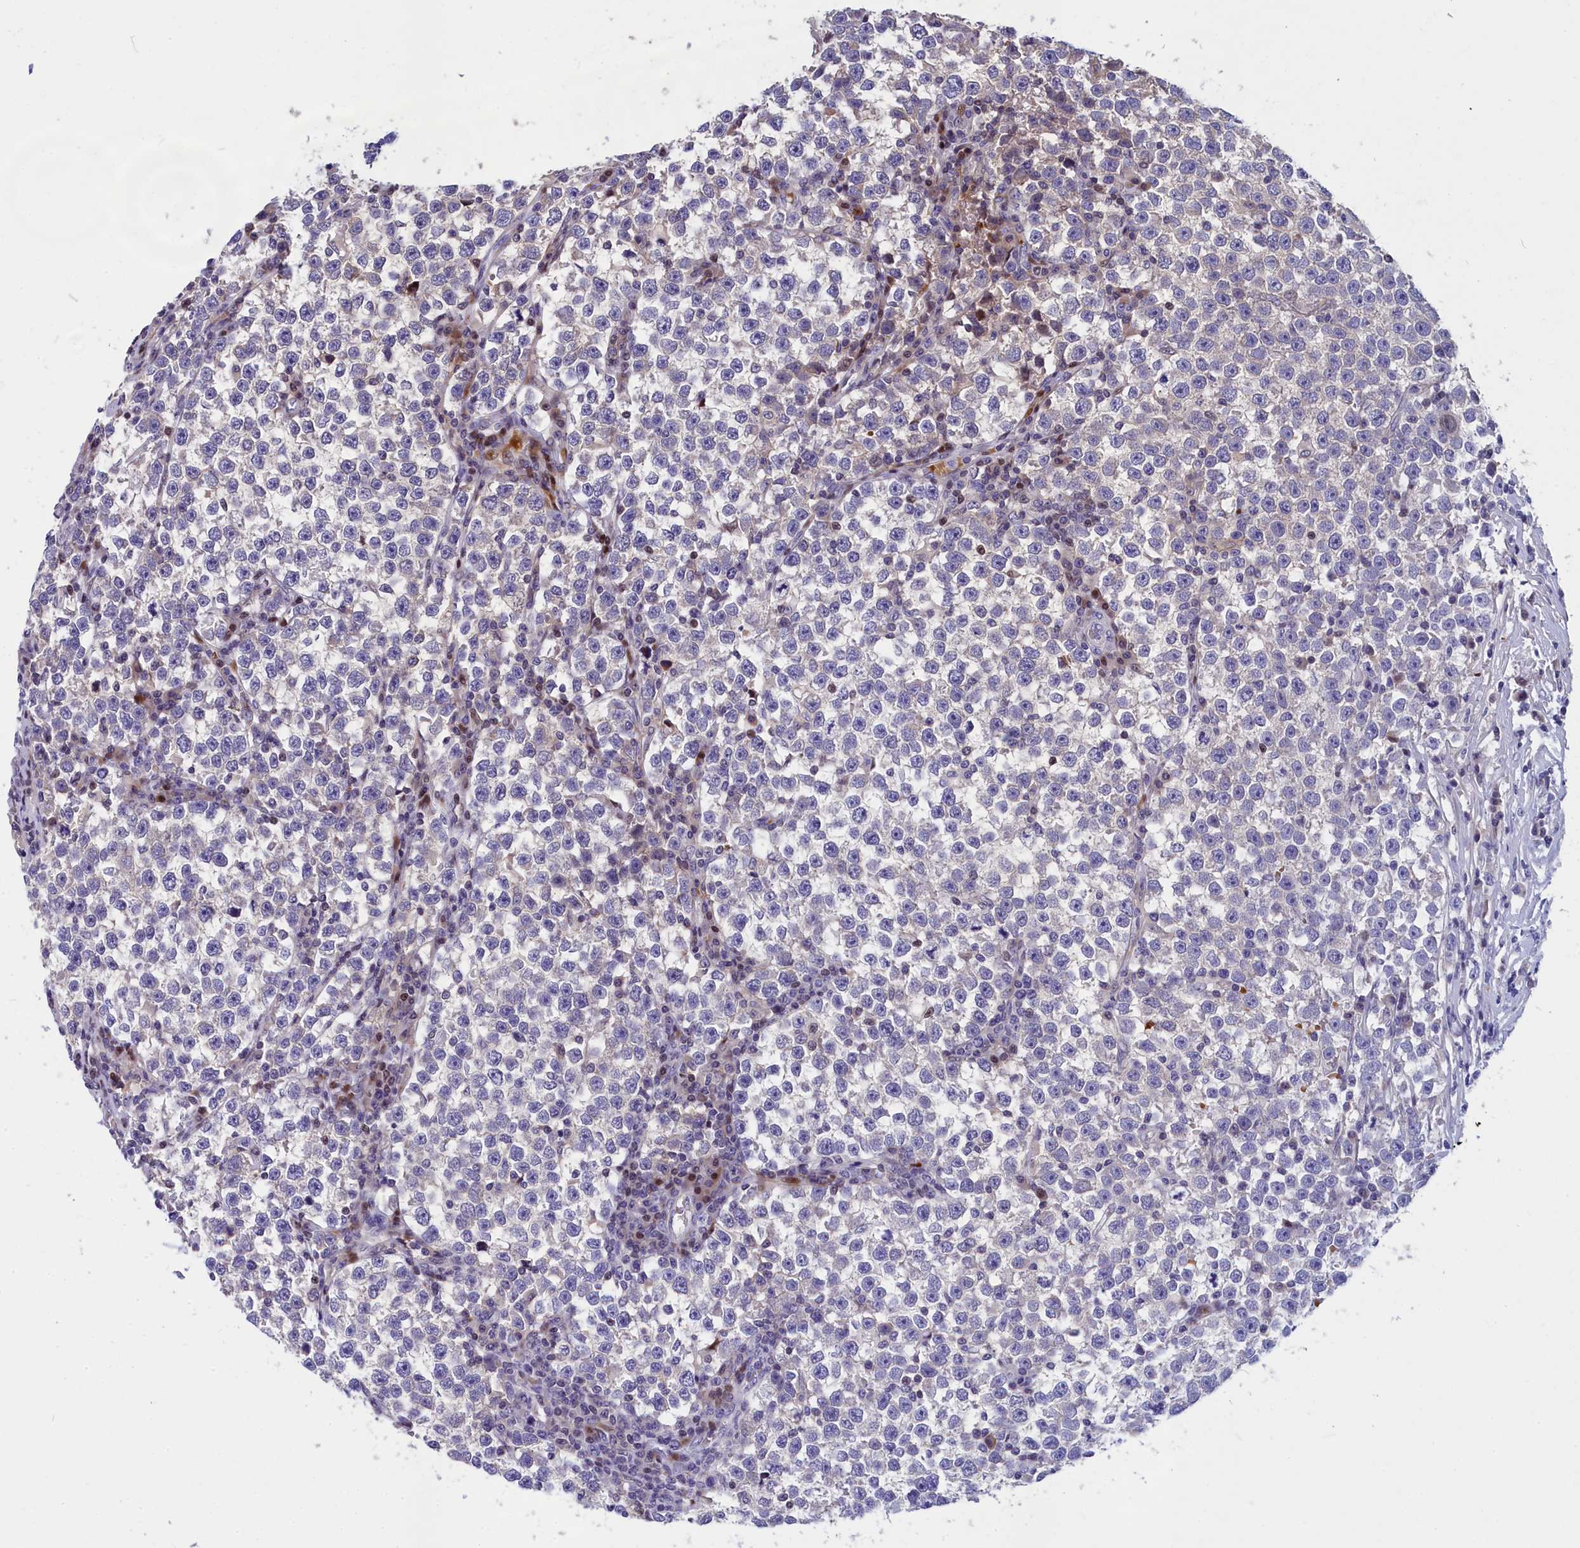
{"staining": {"intensity": "negative", "quantity": "none", "location": "none"}, "tissue": "testis cancer", "cell_type": "Tumor cells", "image_type": "cancer", "snomed": [{"axis": "morphology", "description": "Normal tissue, NOS"}, {"axis": "morphology", "description": "Seminoma, NOS"}, {"axis": "topography", "description": "Testis"}], "caption": "Histopathology image shows no protein staining in tumor cells of testis cancer tissue.", "gene": "NKPD1", "patient": {"sex": "male", "age": 43}}